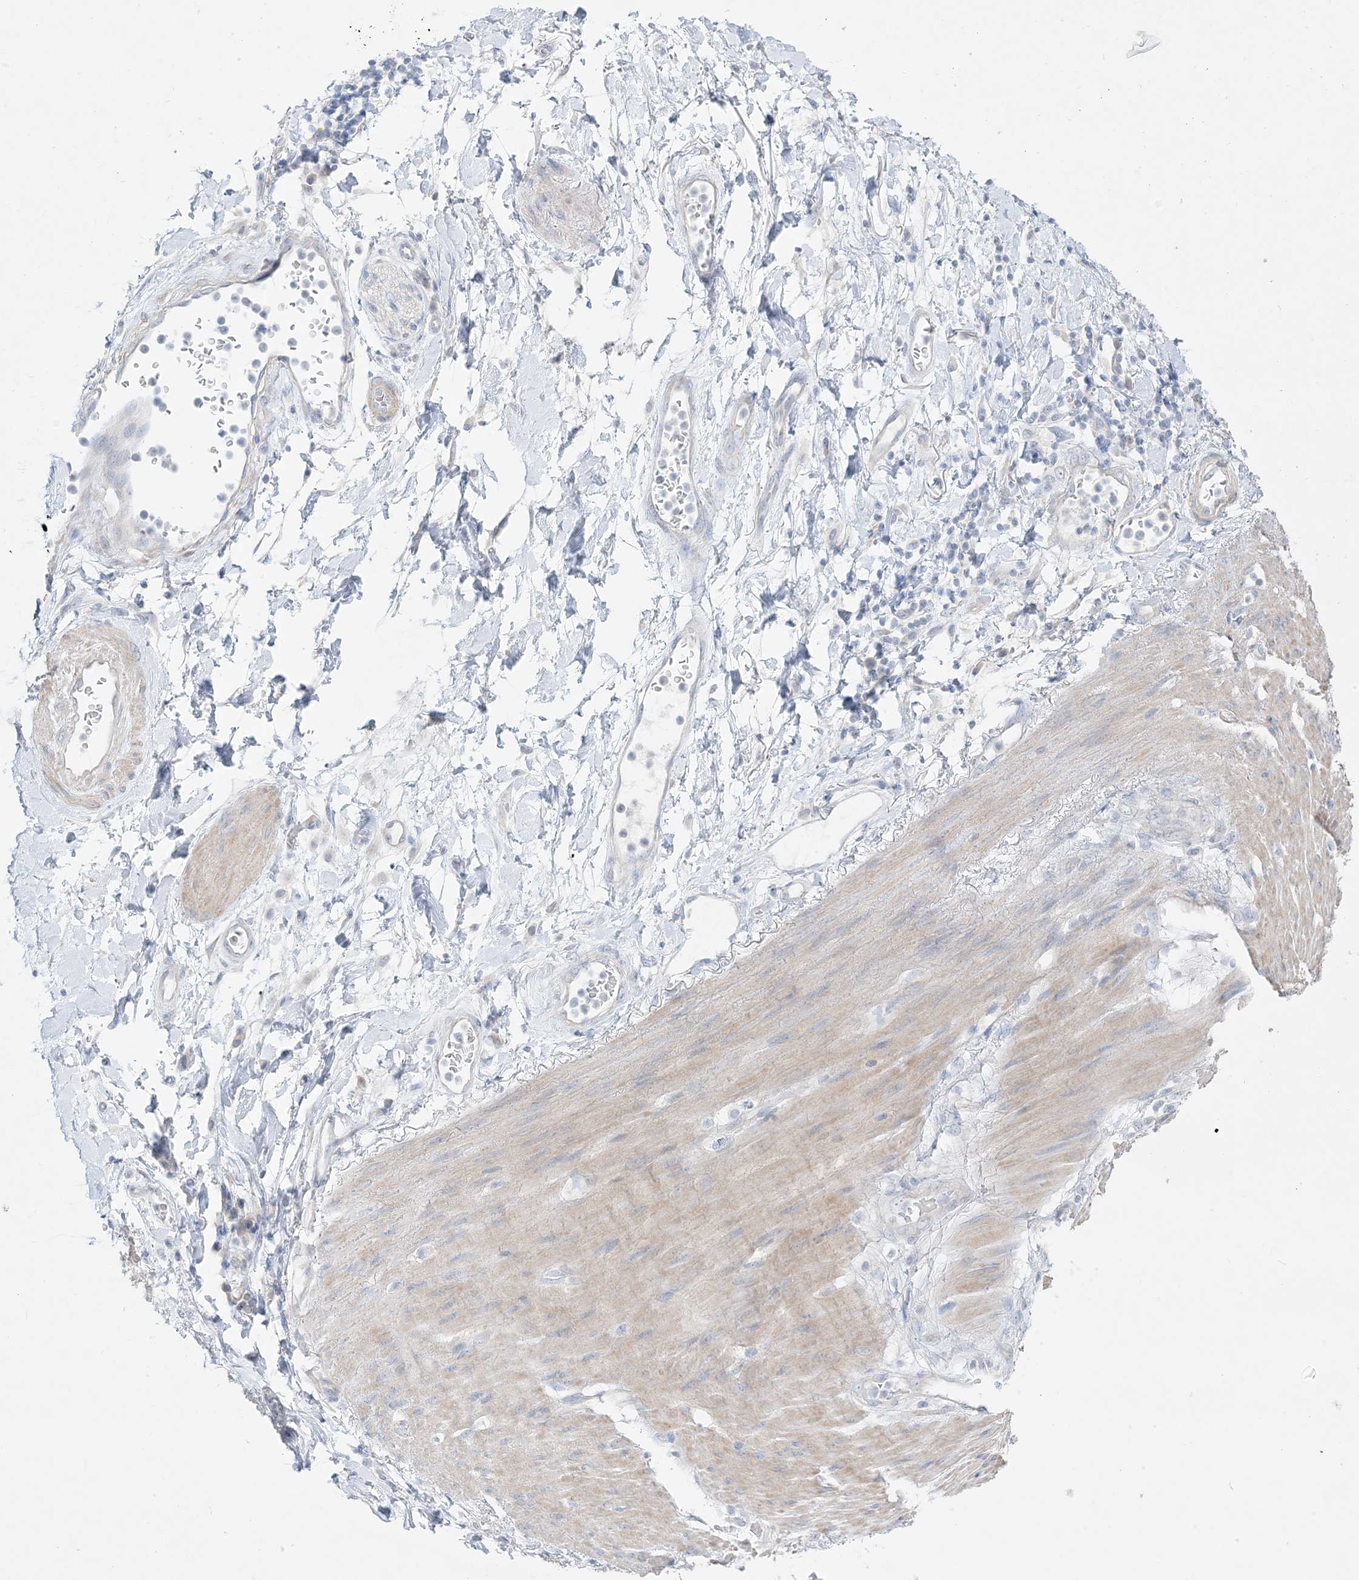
{"staining": {"intensity": "negative", "quantity": "none", "location": "none"}, "tissue": "stomach cancer", "cell_type": "Tumor cells", "image_type": "cancer", "snomed": [{"axis": "morphology", "description": "Adenocarcinoma, NOS"}, {"axis": "topography", "description": "Stomach"}], "caption": "Protein analysis of stomach cancer exhibits no significant expression in tumor cells. The staining is performed using DAB brown chromogen with nuclei counter-stained in using hematoxylin.", "gene": "FAM184A", "patient": {"sex": "female", "age": 73}}